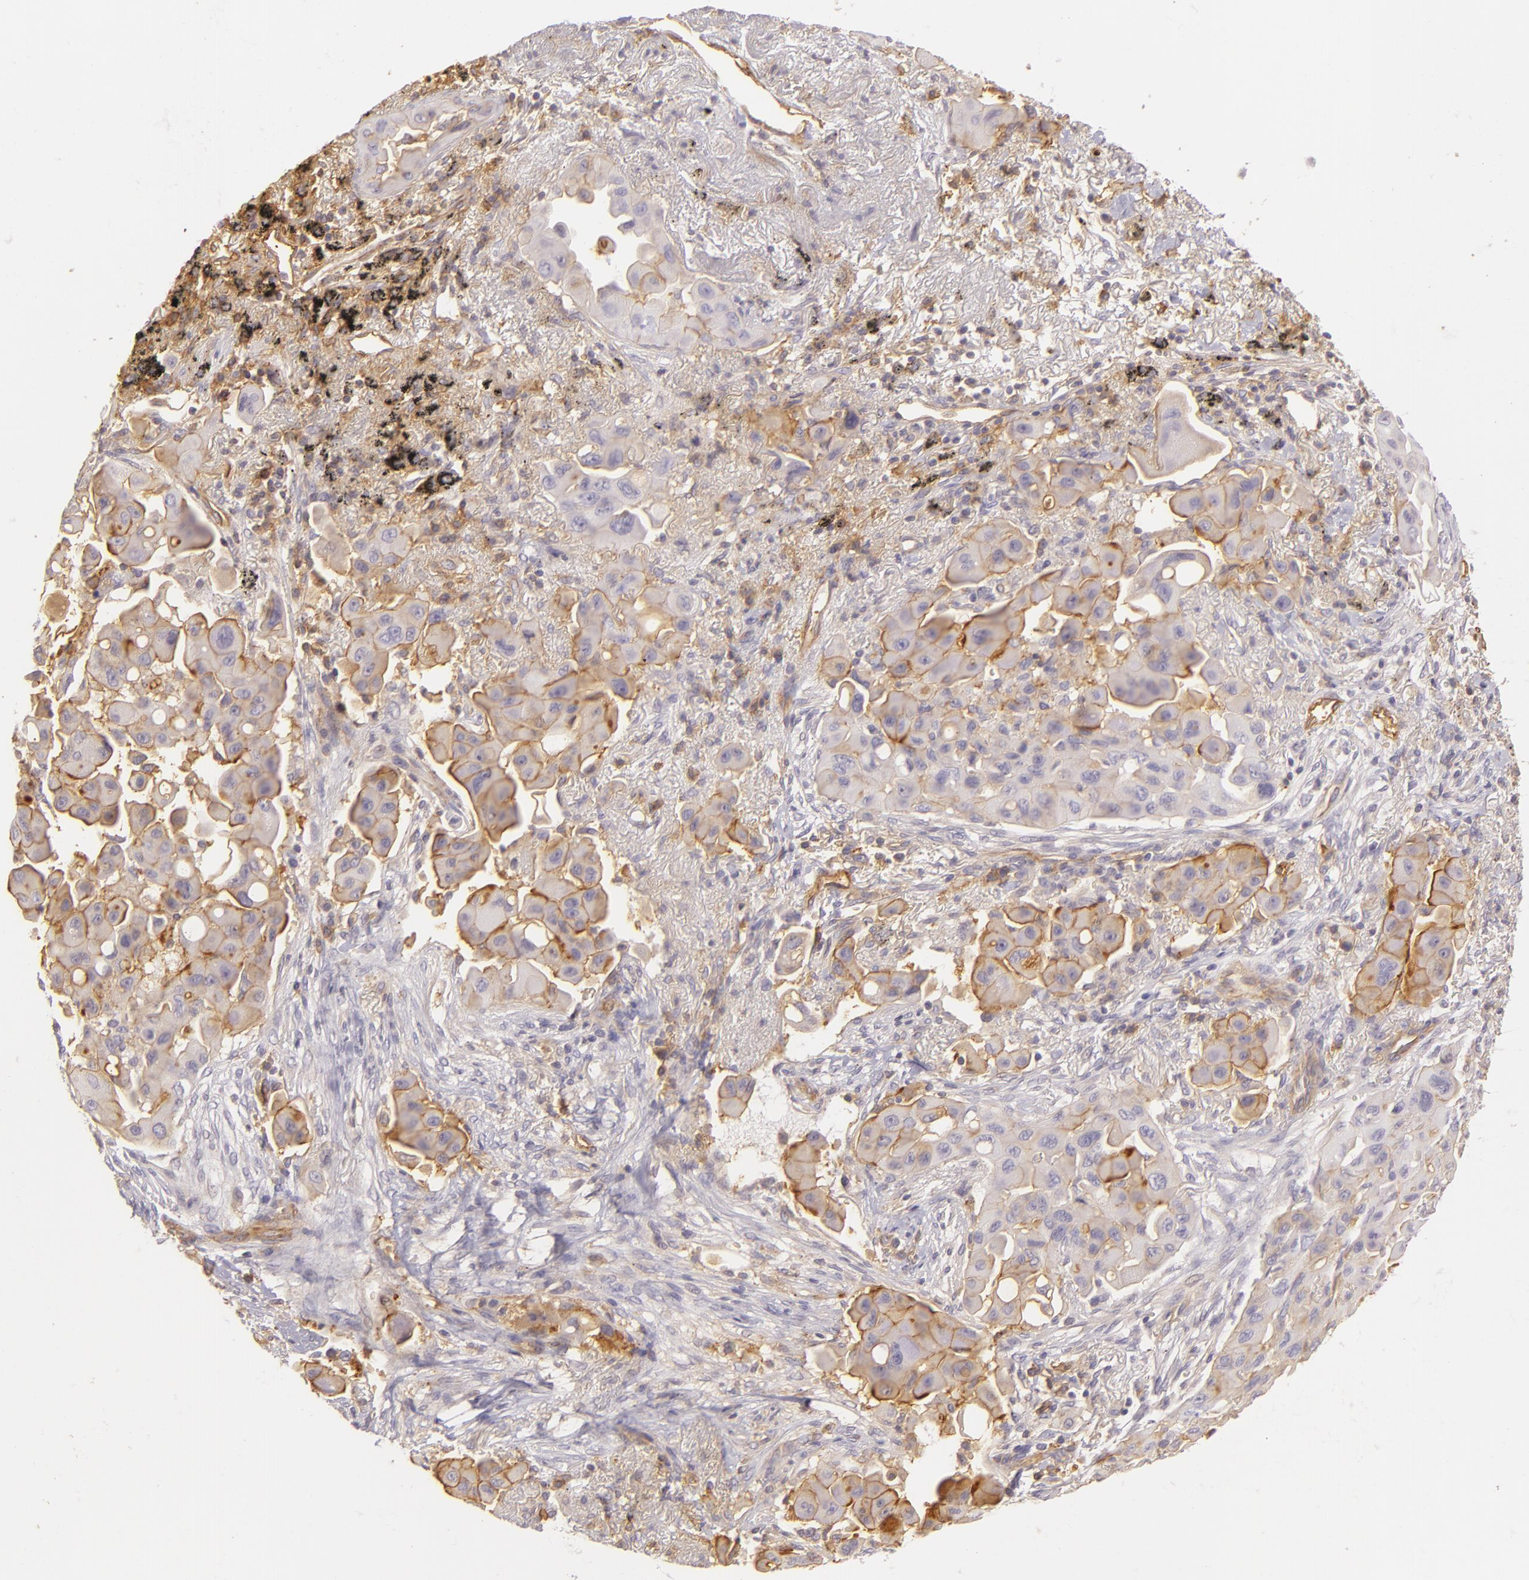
{"staining": {"intensity": "moderate", "quantity": ">75%", "location": "cytoplasmic/membranous"}, "tissue": "lung cancer", "cell_type": "Tumor cells", "image_type": "cancer", "snomed": [{"axis": "morphology", "description": "Adenocarcinoma, NOS"}, {"axis": "topography", "description": "Lung"}], "caption": "Human lung adenocarcinoma stained with a protein marker exhibits moderate staining in tumor cells.", "gene": "CD59", "patient": {"sex": "male", "age": 68}}